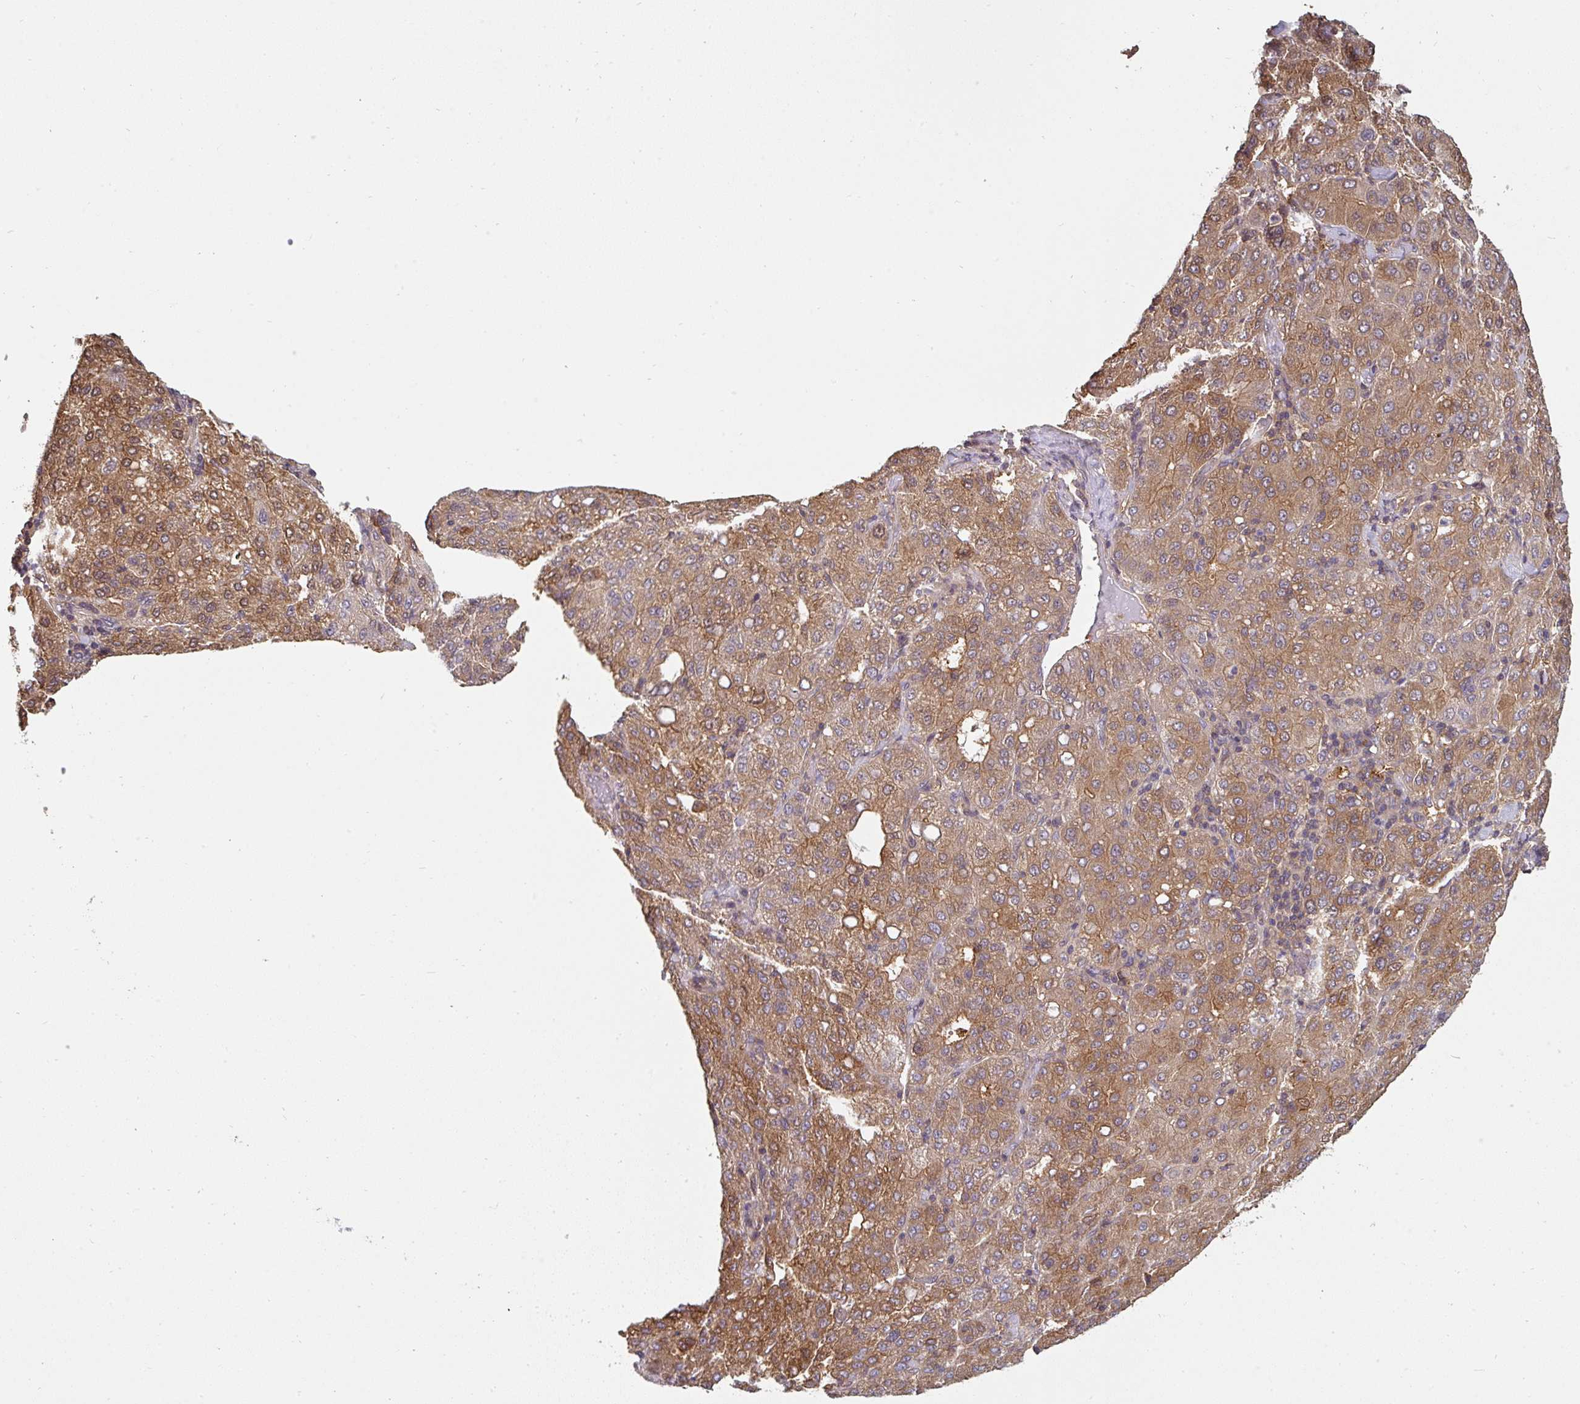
{"staining": {"intensity": "moderate", "quantity": "25%-75%", "location": "cytoplasmic/membranous,nuclear"}, "tissue": "liver cancer", "cell_type": "Tumor cells", "image_type": "cancer", "snomed": [{"axis": "morphology", "description": "Carcinoma, Hepatocellular, NOS"}, {"axis": "topography", "description": "Liver"}], "caption": "Brown immunohistochemical staining in human liver hepatocellular carcinoma reveals moderate cytoplasmic/membranous and nuclear positivity in approximately 25%-75% of tumor cells.", "gene": "ST13", "patient": {"sex": "male", "age": 65}}